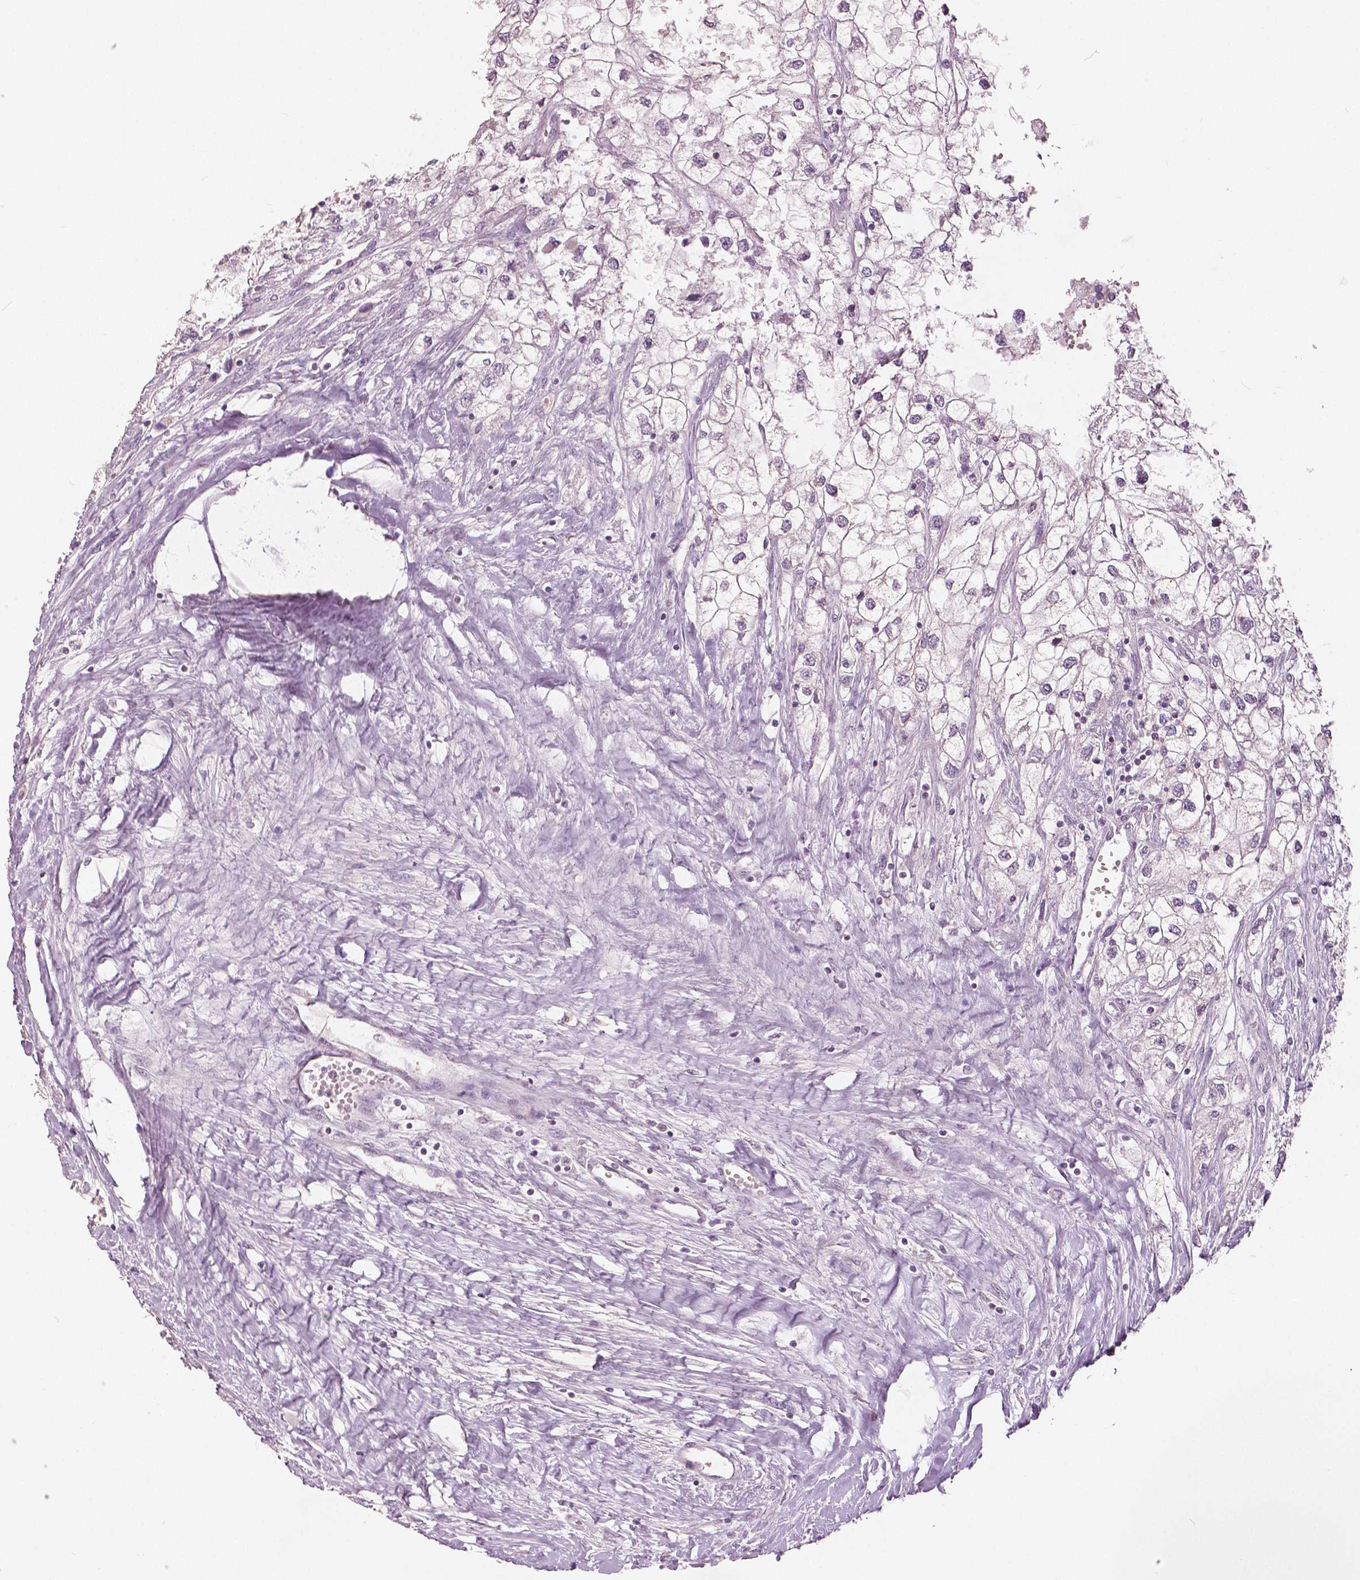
{"staining": {"intensity": "negative", "quantity": "none", "location": "none"}, "tissue": "renal cancer", "cell_type": "Tumor cells", "image_type": "cancer", "snomed": [{"axis": "morphology", "description": "Adenocarcinoma, NOS"}, {"axis": "topography", "description": "Kidney"}], "caption": "Protein analysis of renal cancer reveals no significant positivity in tumor cells.", "gene": "NANOG", "patient": {"sex": "male", "age": 59}}